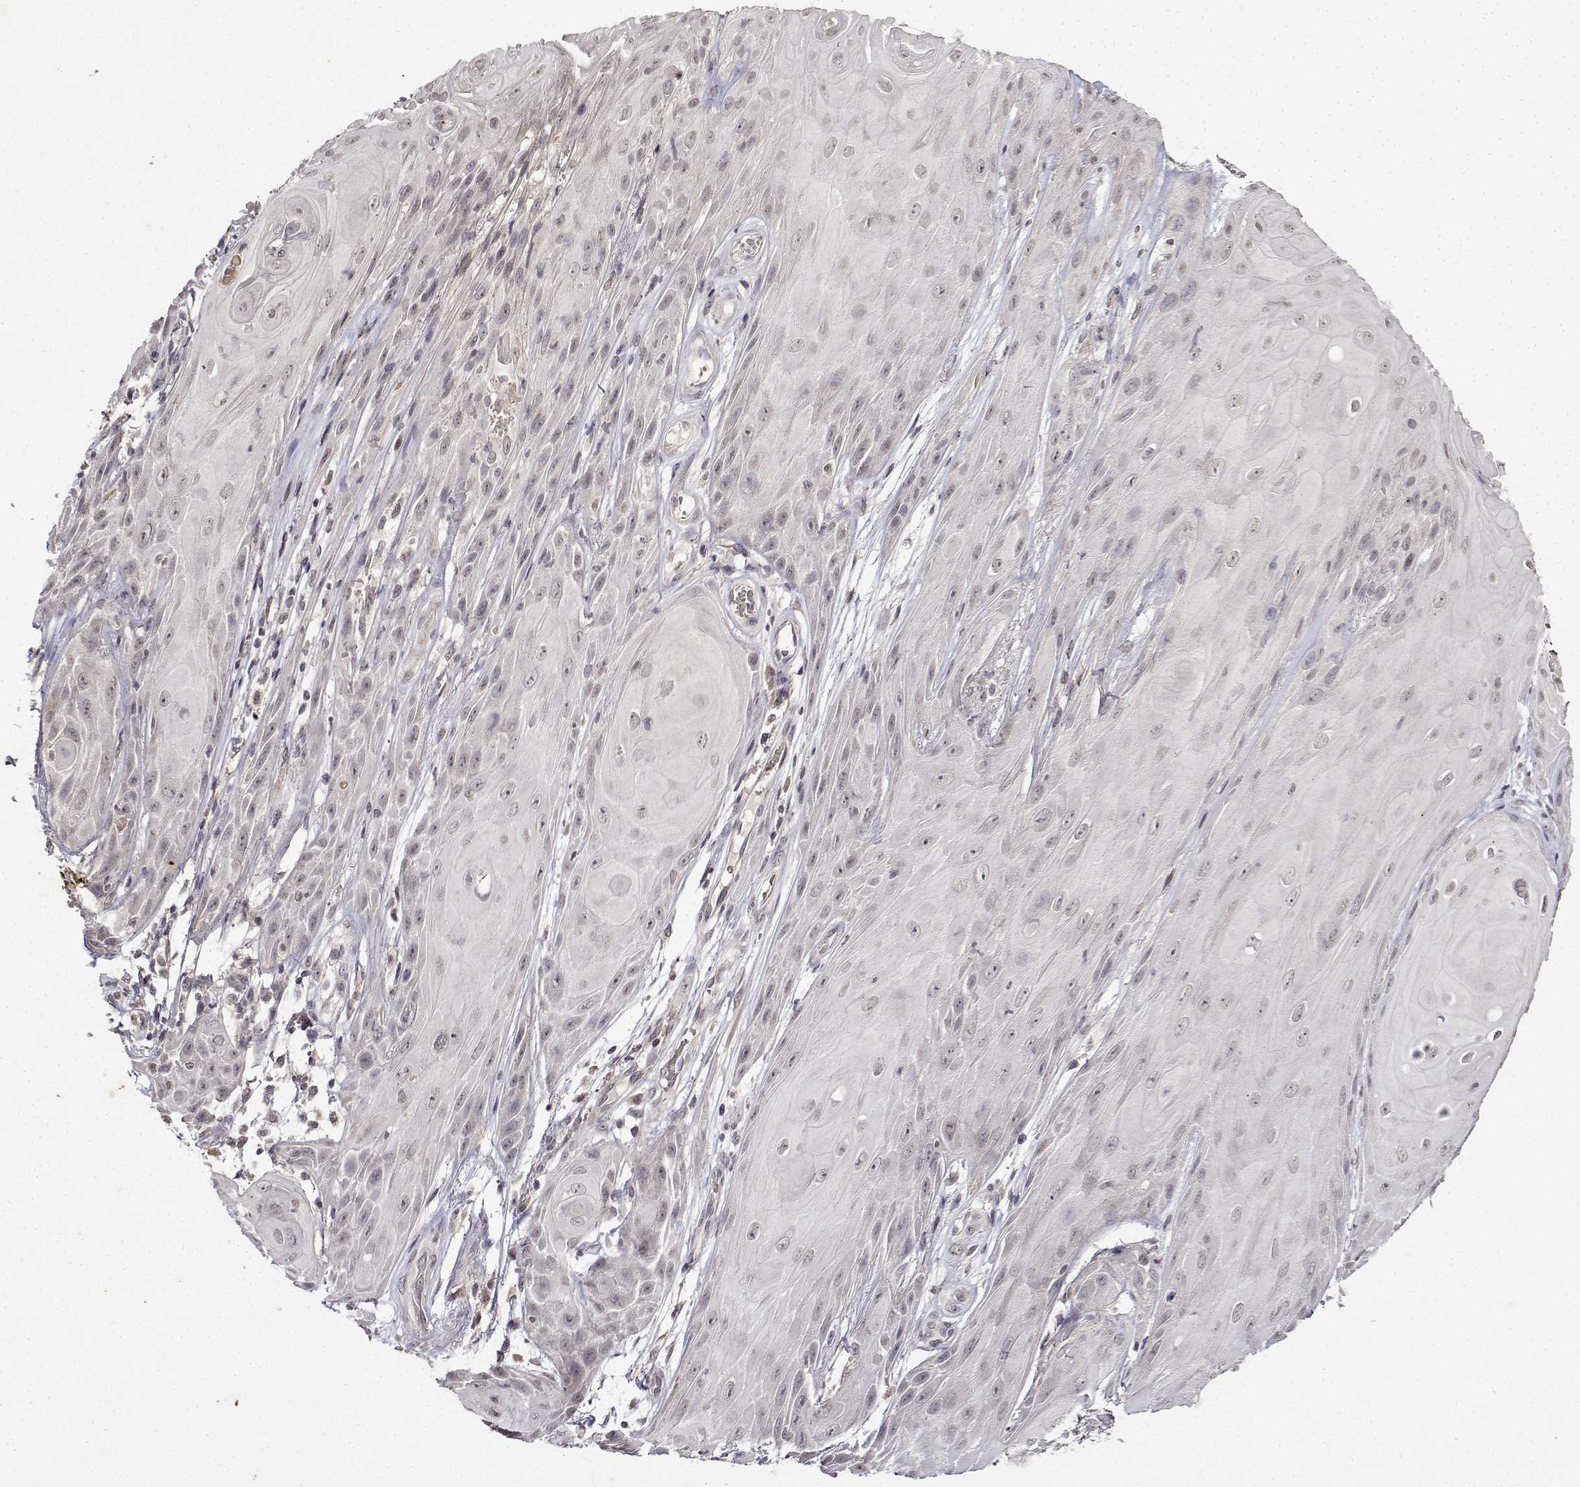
{"staining": {"intensity": "negative", "quantity": "none", "location": "none"}, "tissue": "skin cancer", "cell_type": "Tumor cells", "image_type": "cancer", "snomed": [{"axis": "morphology", "description": "Squamous cell carcinoma, NOS"}, {"axis": "topography", "description": "Skin"}], "caption": "High magnification brightfield microscopy of skin squamous cell carcinoma stained with DAB (brown) and counterstained with hematoxylin (blue): tumor cells show no significant expression.", "gene": "BDNF", "patient": {"sex": "male", "age": 62}}